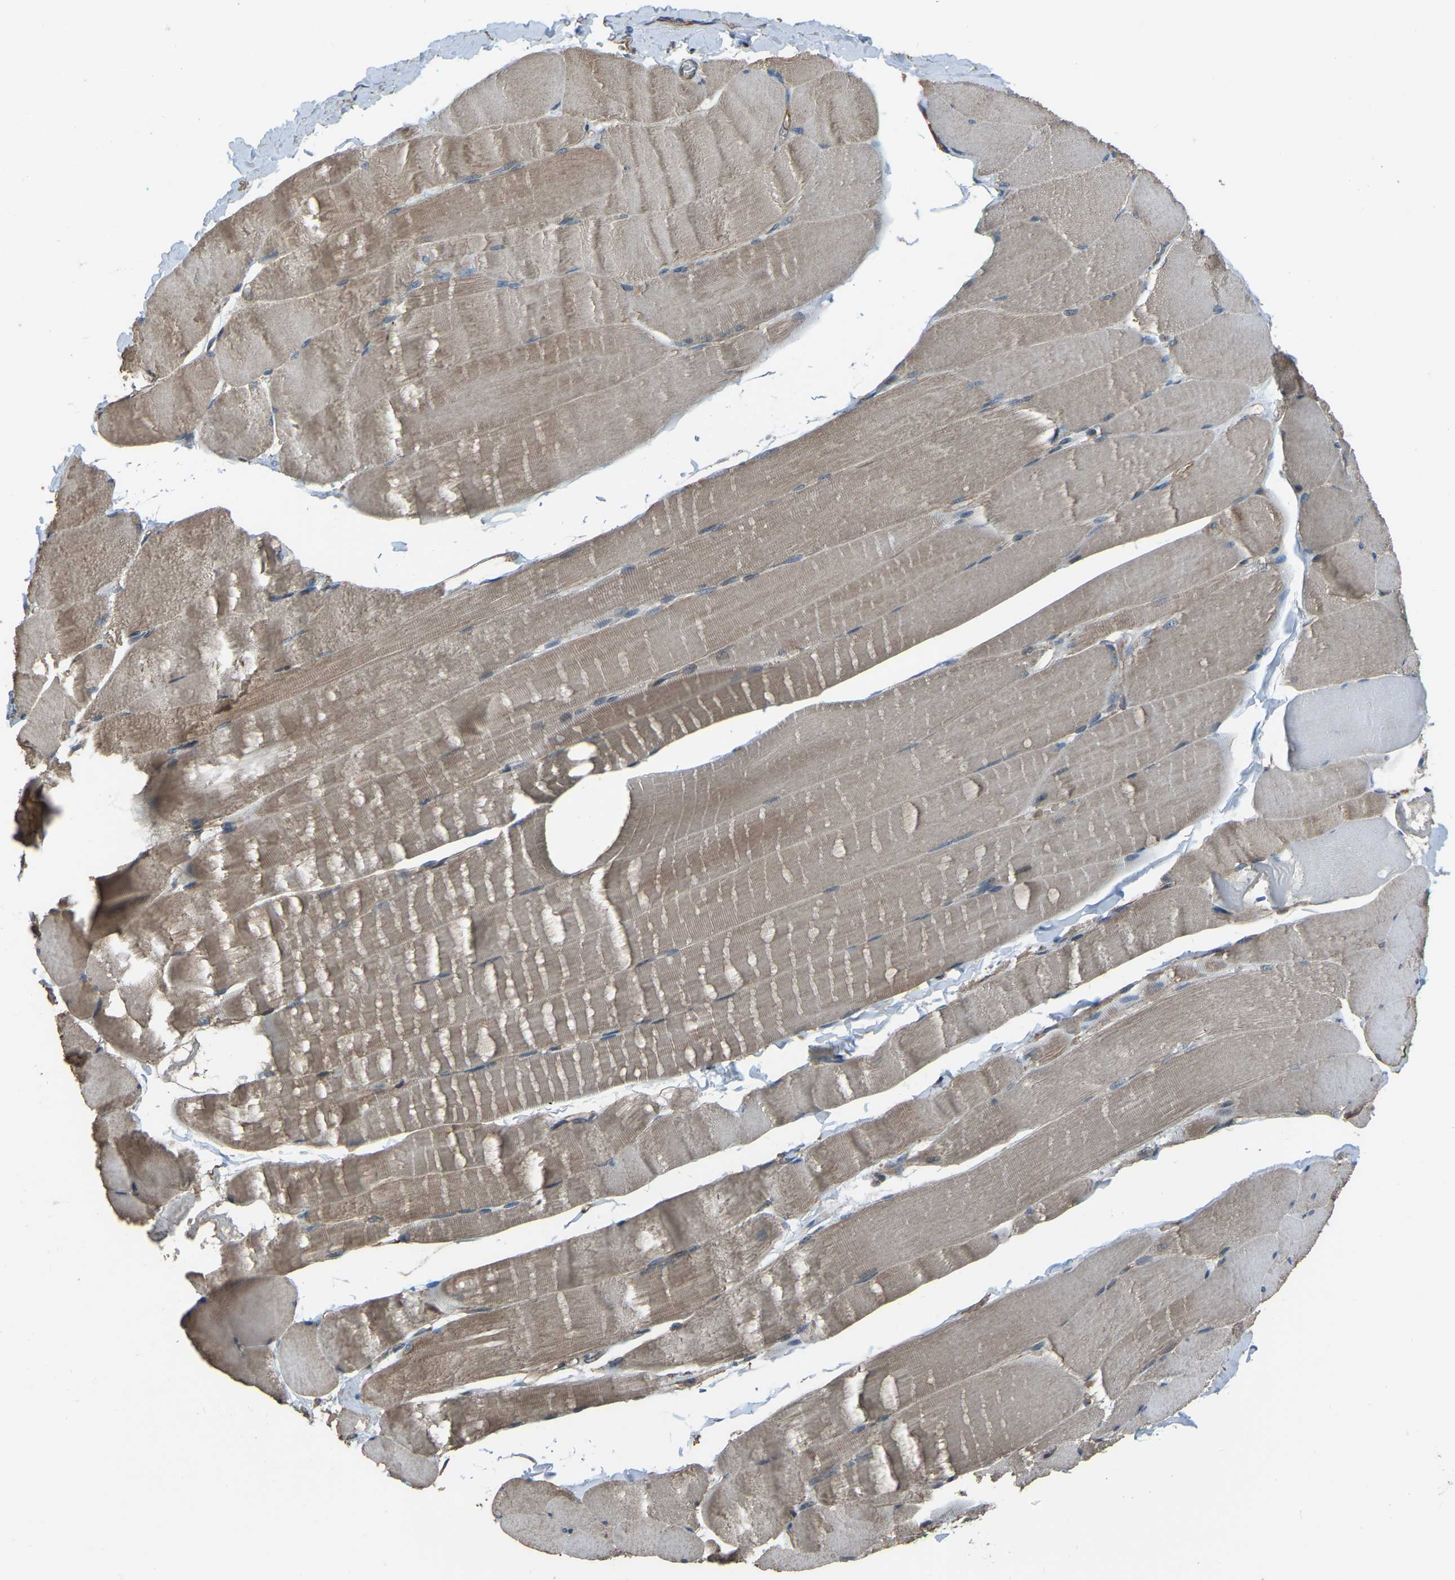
{"staining": {"intensity": "weak", "quantity": ">75%", "location": "cytoplasmic/membranous"}, "tissue": "skeletal muscle", "cell_type": "Myocytes", "image_type": "normal", "snomed": [{"axis": "morphology", "description": "Normal tissue, NOS"}, {"axis": "morphology", "description": "Squamous cell carcinoma, NOS"}, {"axis": "topography", "description": "Skeletal muscle"}], "caption": "About >75% of myocytes in unremarkable skeletal muscle display weak cytoplasmic/membranous protein staining as visualized by brown immunohistochemical staining.", "gene": "SLC4A2", "patient": {"sex": "male", "age": 51}}